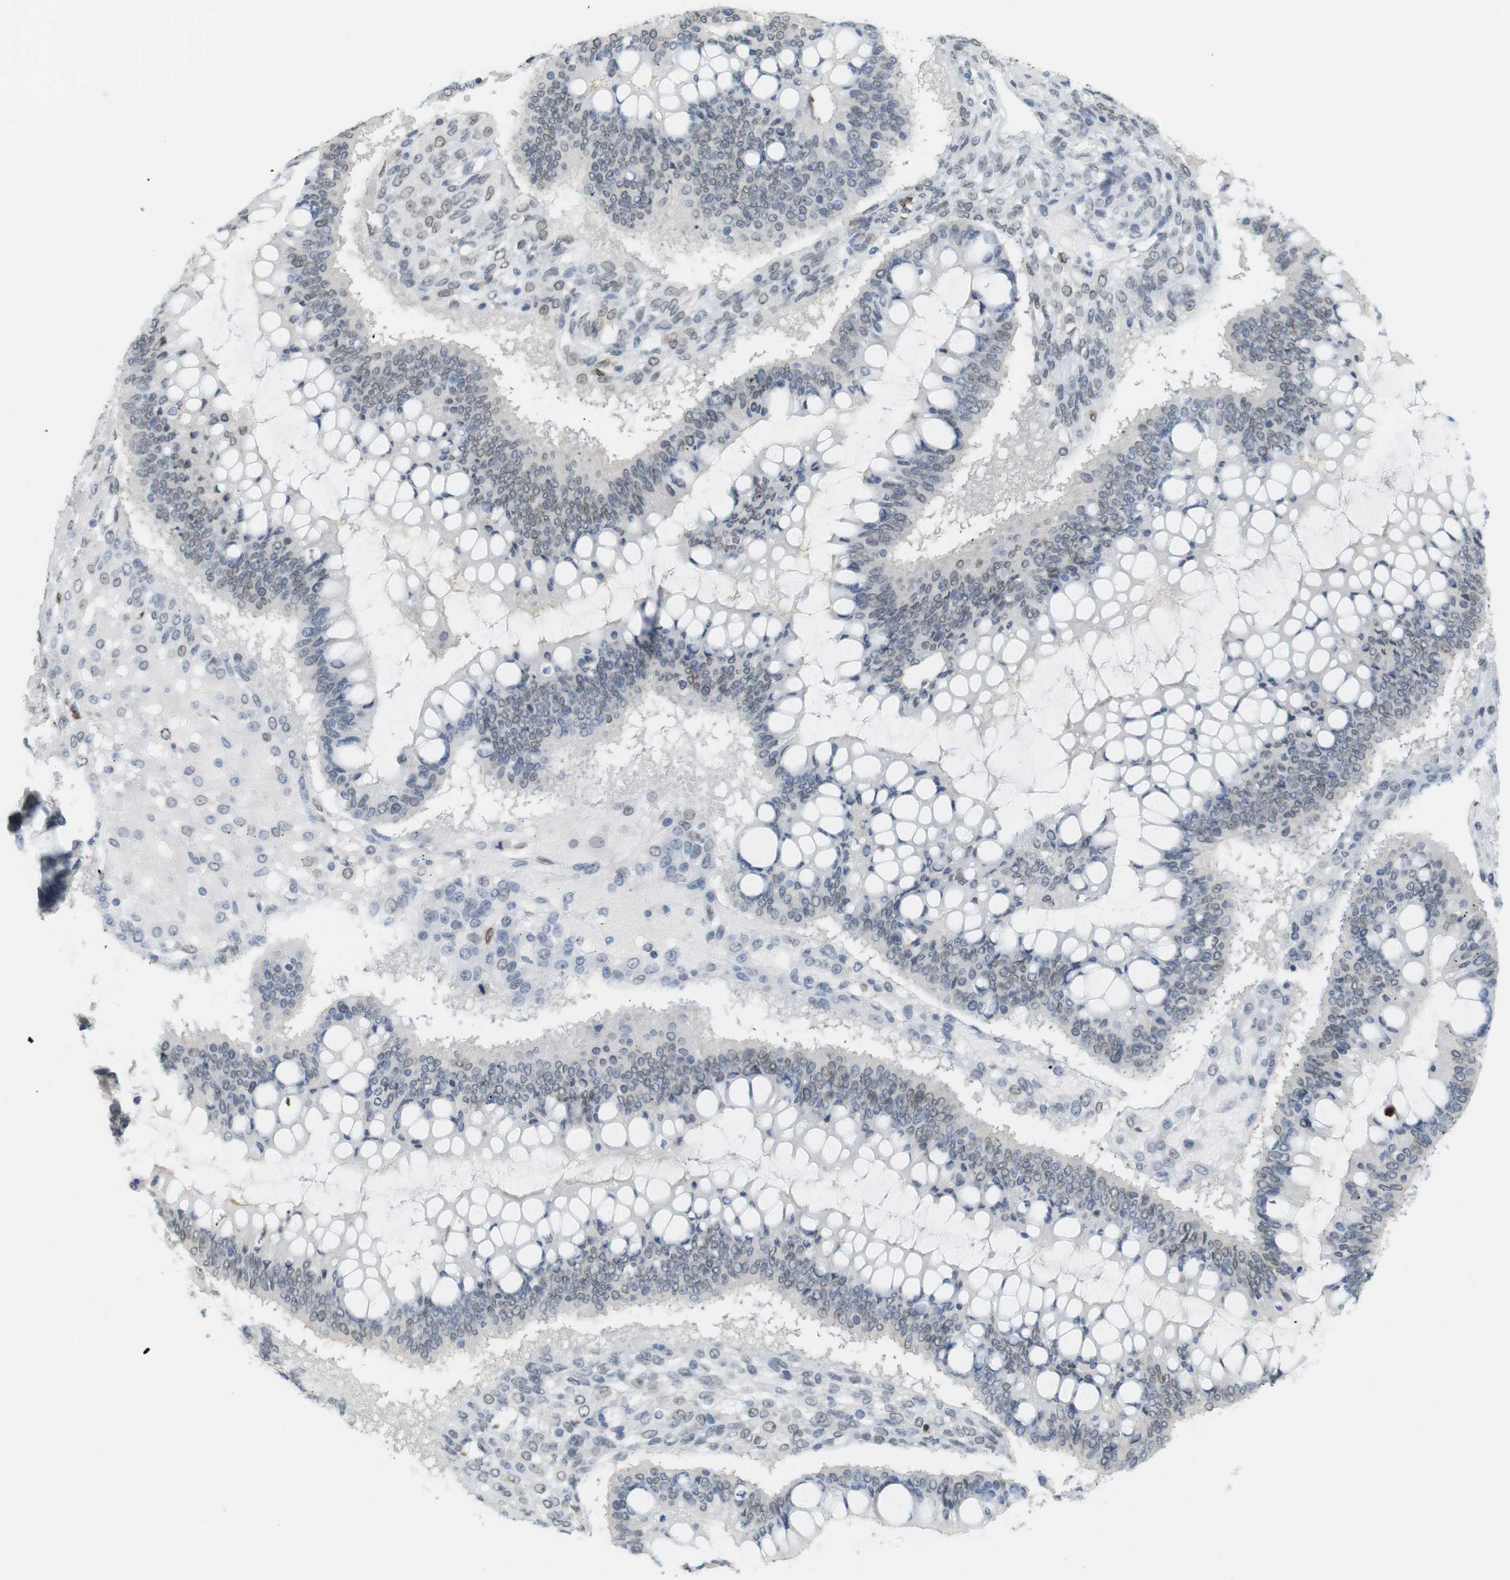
{"staining": {"intensity": "weak", "quantity": "<25%", "location": "cytoplasmic/membranous,nuclear"}, "tissue": "ovarian cancer", "cell_type": "Tumor cells", "image_type": "cancer", "snomed": [{"axis": "morphology", "description": "Cystadenocarcinoma, mucinous, NOS"}, {"axis": "topography", "description": "Ovary"}], "caption": "Immunohistochemistry histopathology image of neoplastic tissue: human ovarian cancer (mucinous cystadenocarcinoma) stained with DAB (3,3'-diaminobenzidine) exhibits no significant protein expression in tumor cells.", "gene": "ARL6IP6", "patient": {"sex": "female", "age": 73}}